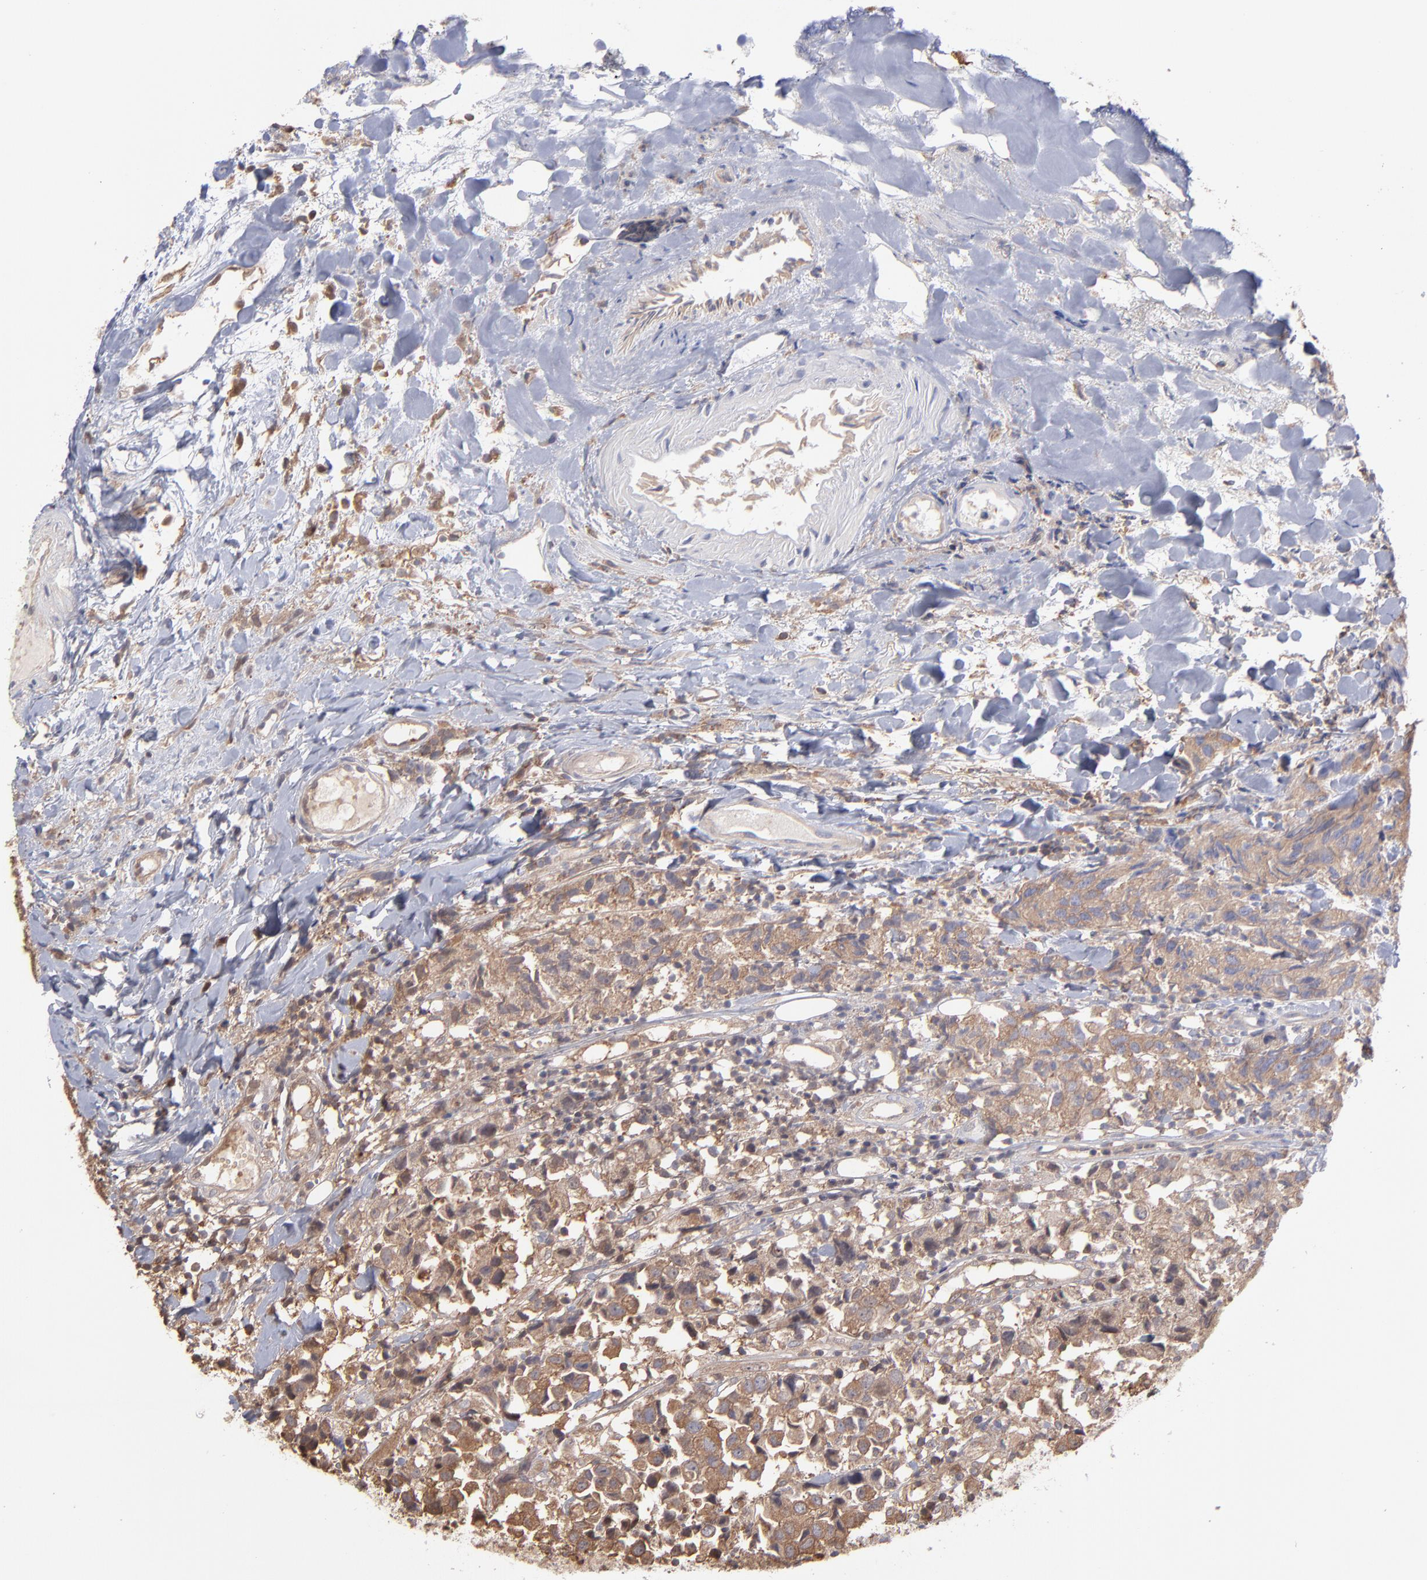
{"staining": {"intensity": "moderate", "quantity": ">75%", "location": "cytoplasmic/membranous"}, "tissue": "urothelial cancer", "cell_type": "Tumor cells", "image_type": "cancer", "snomed": [{"axis": "morphology", "description": "Urothelial carcinoma, High grade"}, {"axis": "topography", "description": "Urinary bladder"}], "caption": "An IHC image of neoplastic tissue is shown. Protein staining in brown labels moderate cytoplasmic/membranous positivity in urothelial cancer within tumor cells.", "gene": "MAP2K2", "patient": {"sex": "female", "age": 75}}